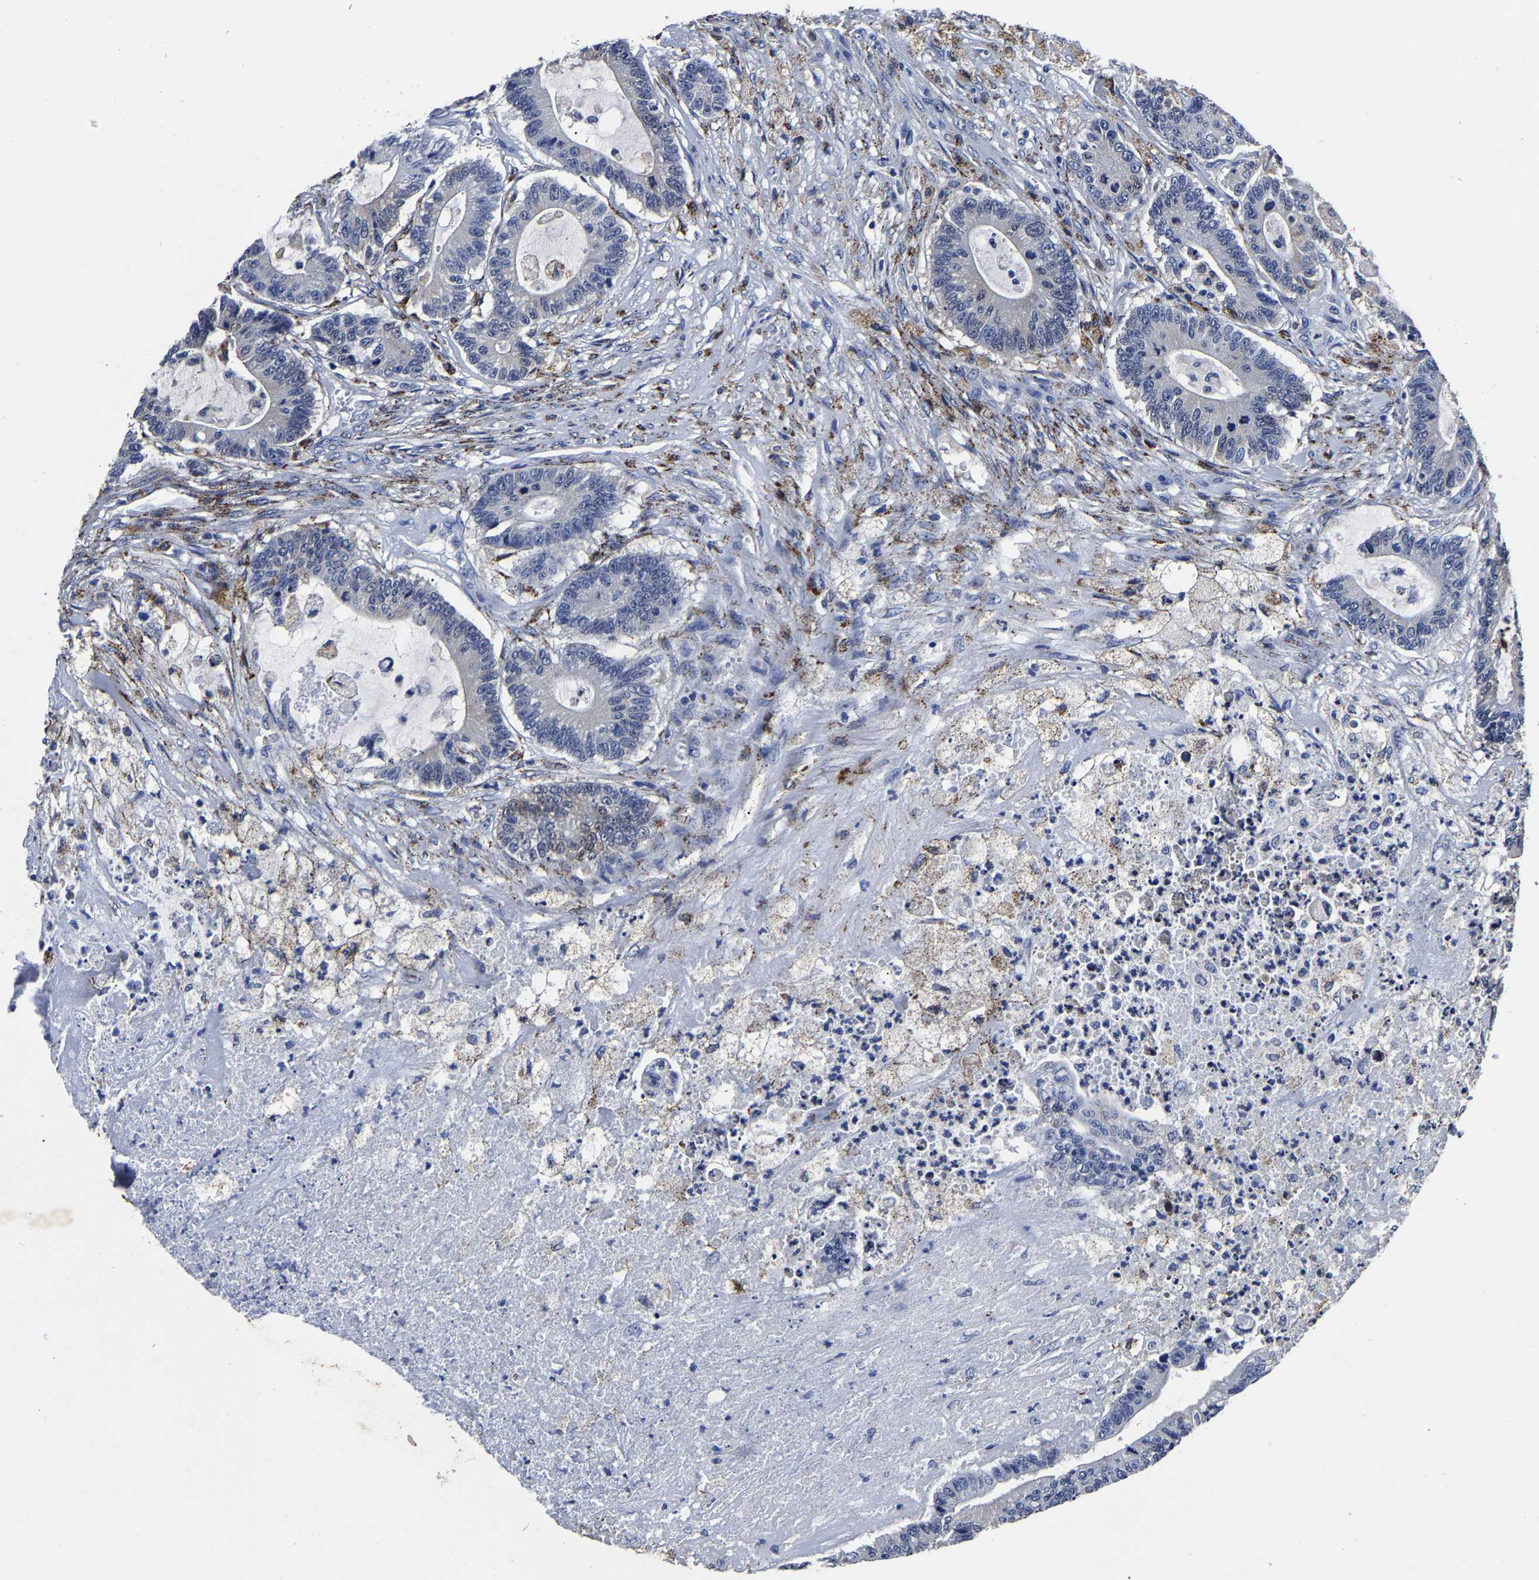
{"staining": {"intensity": "negative", "quantity": "none", "location": "none"}, "tissue": "colorectal cancer", "cell_type": "Tumor cells", "image_type": "cancer", "snomed": [{"axis": "morphology", "description": "Adenocarcinoma, NOS"}, {"axis": "topography", "description": "Colon"}], "caption": "Tumor cells show no significant protein expression in colorectal cancer (adenocarcinoma).", "gene": "PSPH", "patient": {"sex": "female", "age": 84}}